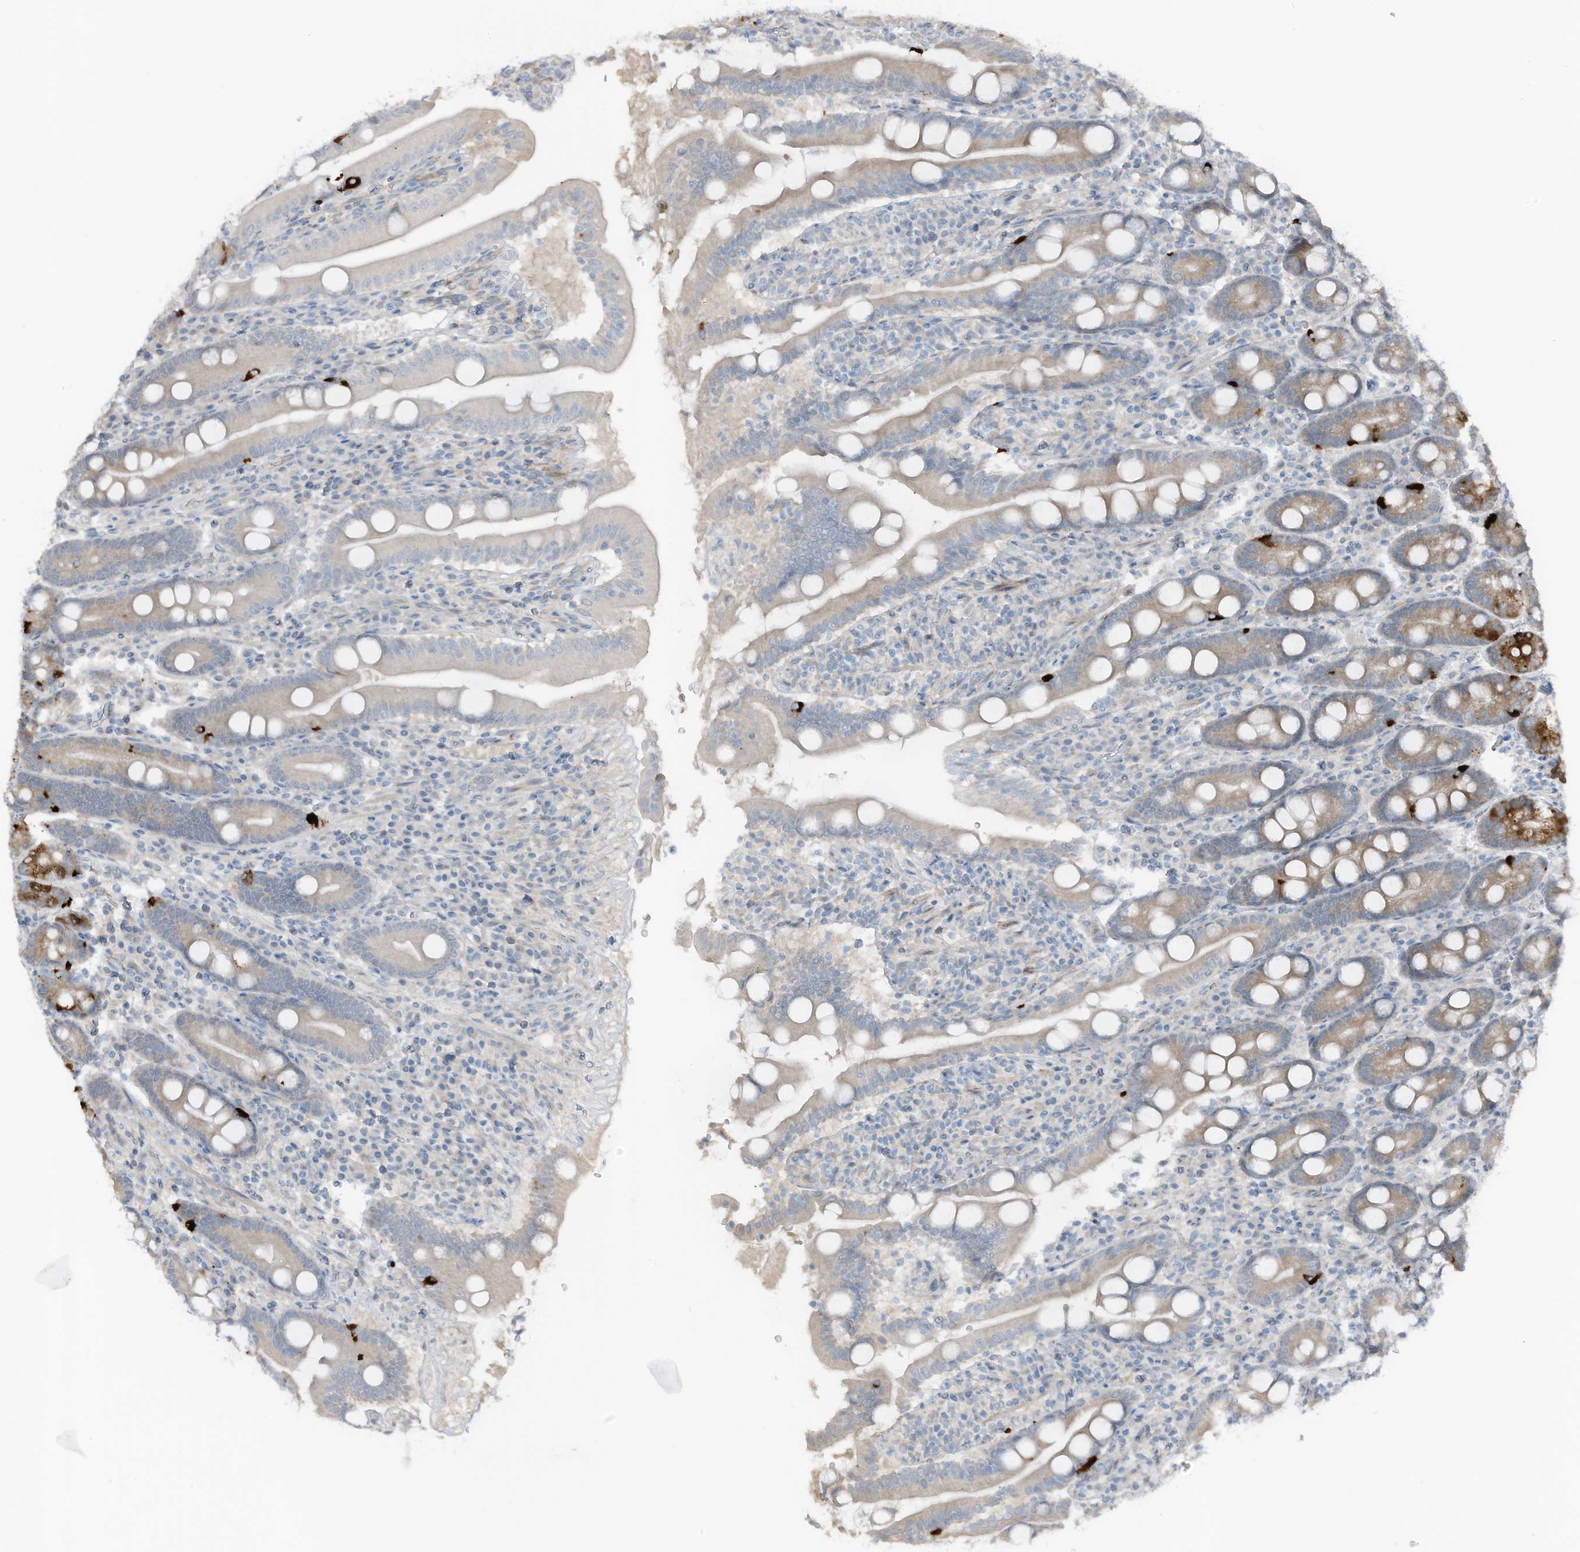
{"staining": {"intensity": "strong", "quantity": "<25%", "location": "cytoplasmic/membranous"}, "tissue": "duodenum", "cell_type": "Glandular cells", "image_type": "normal", "snomed": [{"axis": "morphology", "description": "Normal tissue, NOS"}, {"axis": "topography", "description": "Duodenum"}], "caption": "This is a photomicrograph of IHC staining of benign duodenum, which shows strong positivity in the cytoplasmic/membranous of glandular cells.", "gene": "ARHGEF33", "patient": {"sex": "male", "age": 35}}